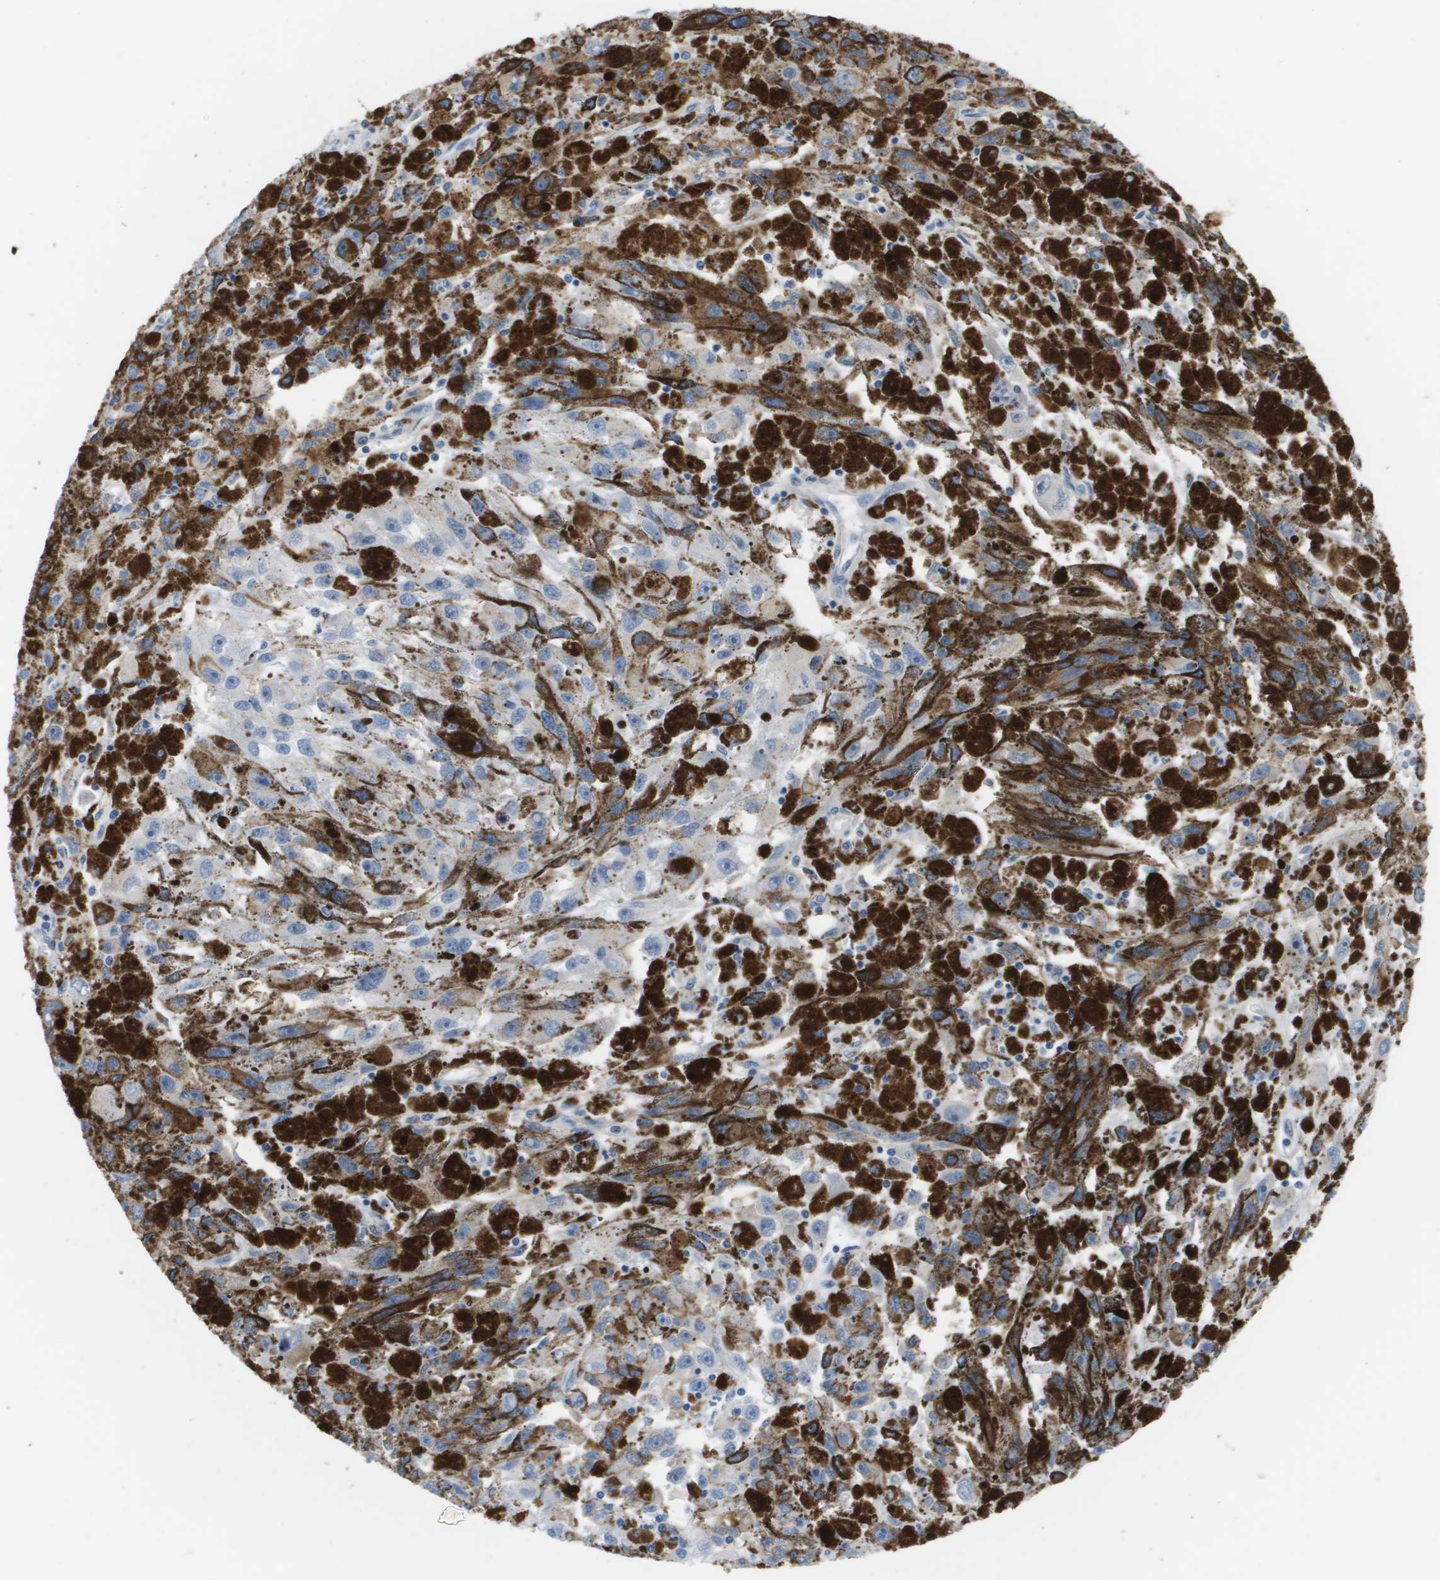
{"staining": {"intensity": "negative", "quantity": "none", "location": "none"}, "tissue": "melanoma", "cell_type": "Tumor cells", "image_type": "cancer", "snomed": [{"axis": "morphology", "description": "Malignant melanoma, NOS"}, {"axis": "topography", "description": "Skin"}], "caption": "Human malignant melanoma stained for a protein using immunohistochemistry displays no expression in tumor cells.", "gene": "MS4A1", "patient": {"sex": "female", "age": 104}}